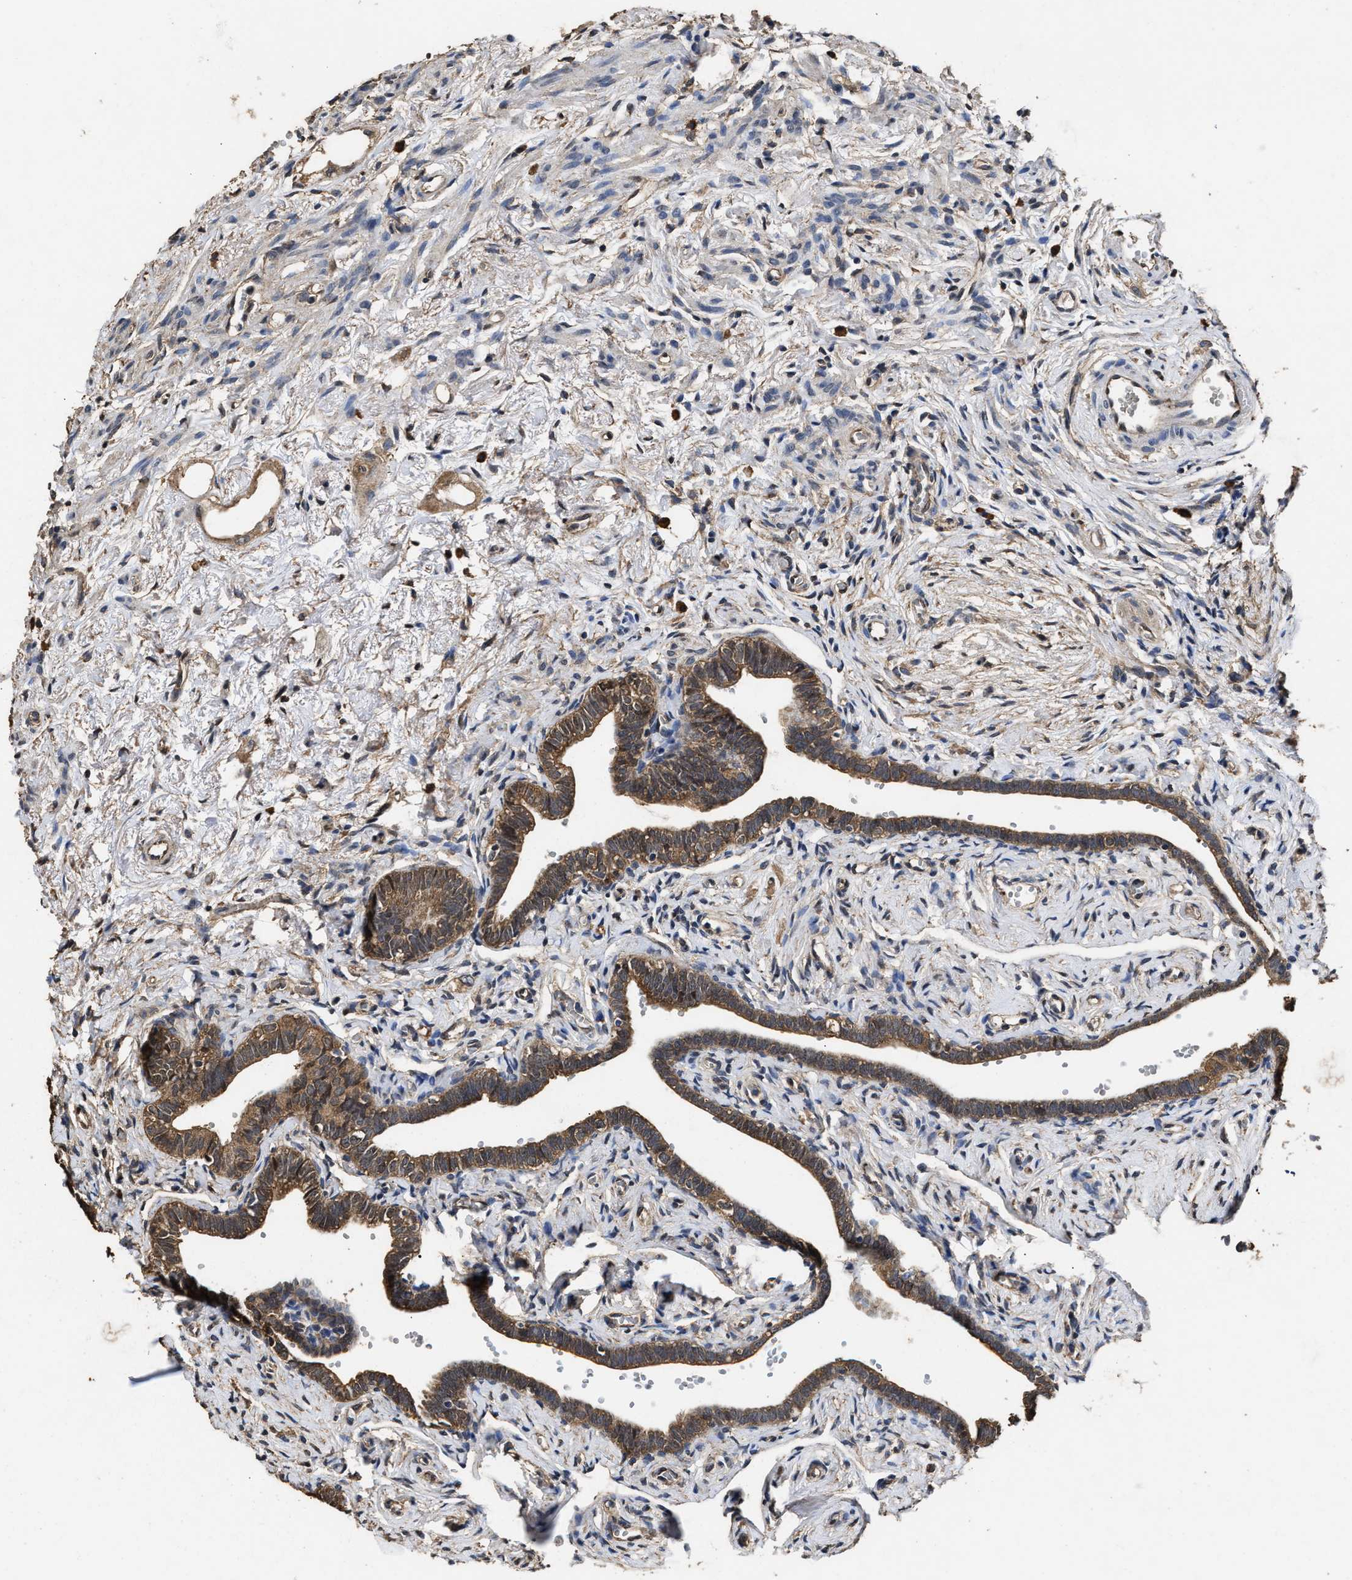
{"staining": {"intensity": "moderate", "quantity": ">75%", "location": "cytoplasmic/membranous,nuclear"}, "tissue": "fallopian tube", "cell_type": "Glandular cells", "image_type": "normal", "snomed": [{"axis": "morphology", "description": "Normal tissue, NOS"}, {"axis": "topography", "description": "Fallopian tube"}], "caption": "Immunohistochemistry (IHC) staining of normal fallopian tube, which displays medium levels of moderate cytoplasmic/membranous,nuclear positivity in approximately >75% of glandular cells indicating moderate cytoplasmic/membranous,nuclear protein positivity. The staining was performed using DAB (3,3'-diaminobenzidine) (brown) for protein detection and nuclei were counterstained in hematoxylin (blue).", "gene": "YWHAE", "patient": {"sex": "female", "age": 71}}